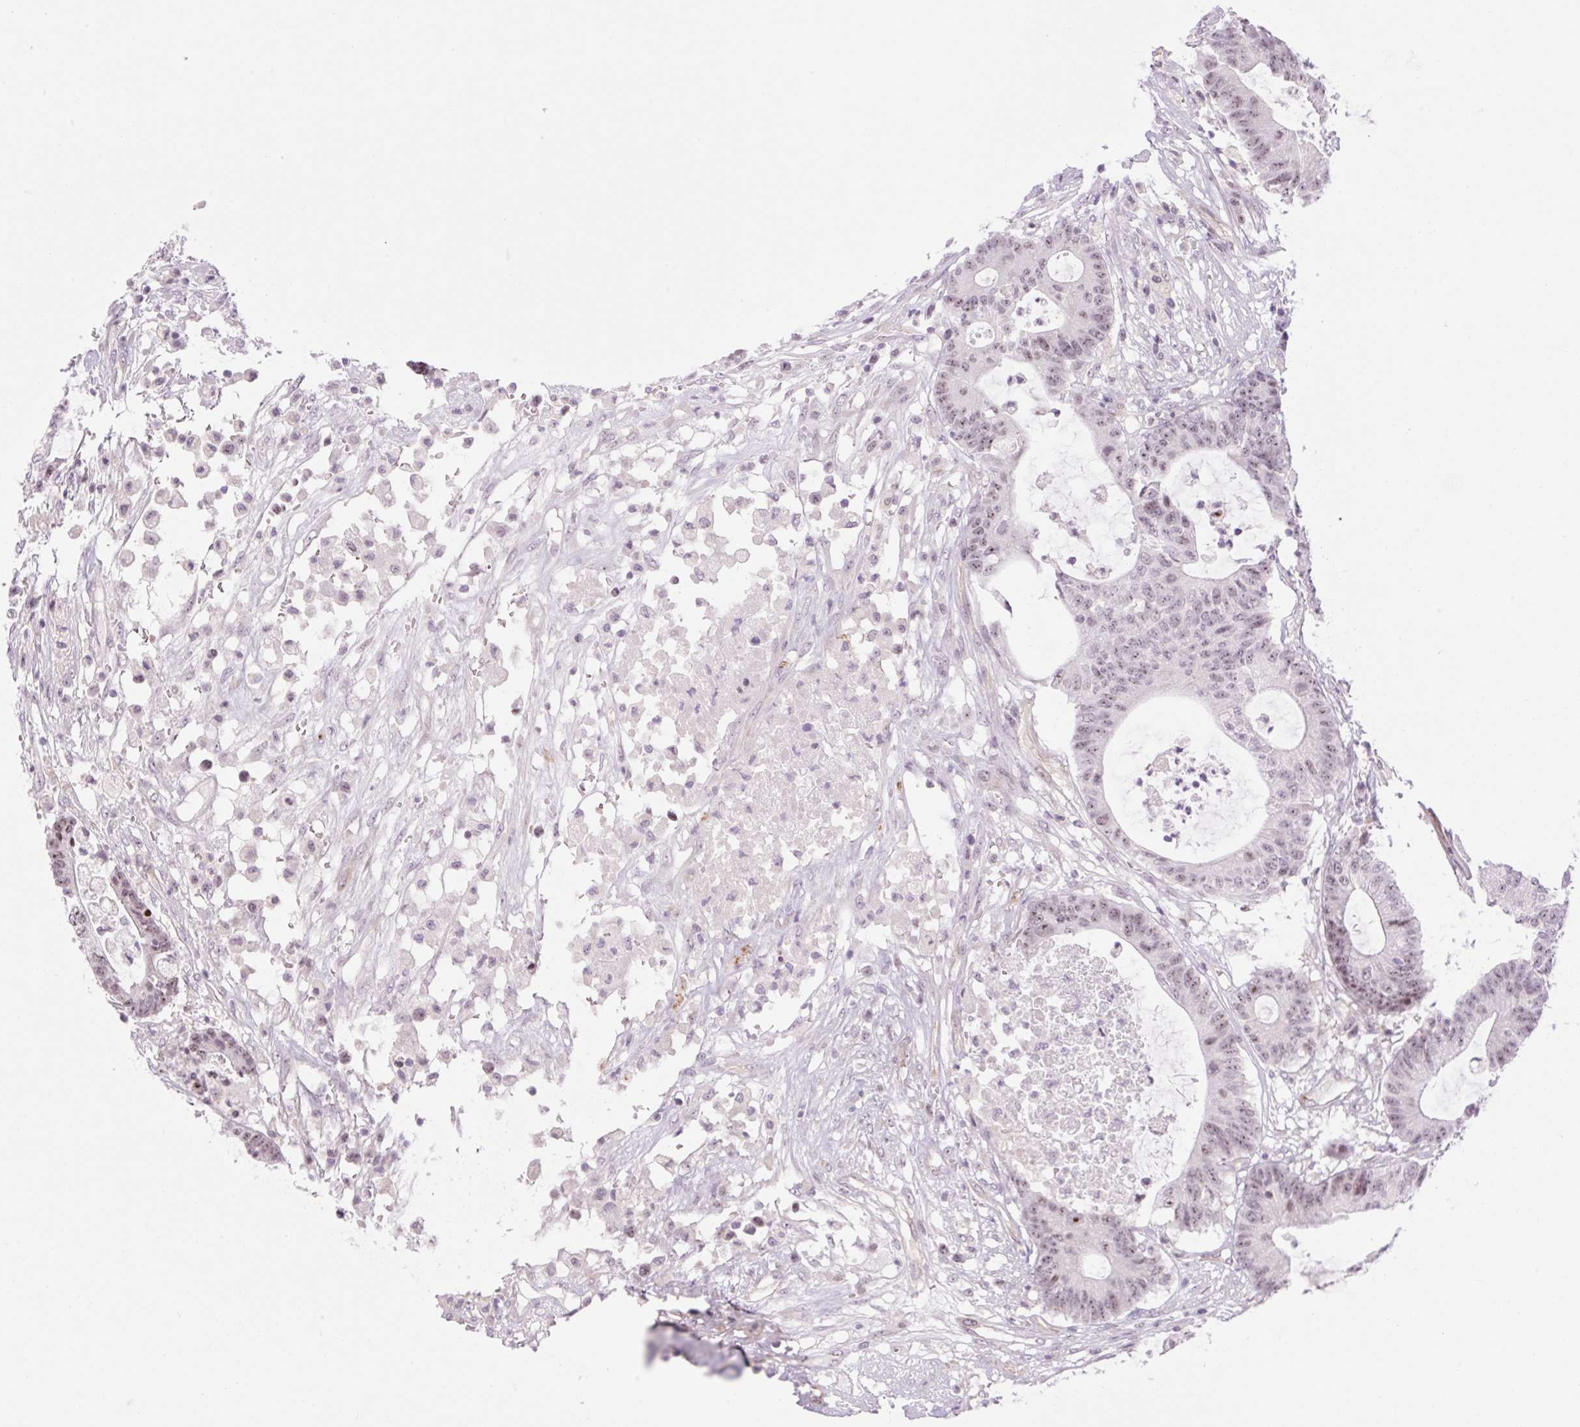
{"staining": {"intensity": "weak", "quantity": "25%-75%", "location": "nuclear"}, "tissue": "colorectal cancer", "cell_type": "Tumor cells", "image_type": "cancer", "snomed": [{"axis": "morphology", "description": "Adenocarcinoma, NOS"}, {"axis": "topography", "description": "Colon"}], "caption": "This photomicrograph shows colorectal adenocarcinoma stained with immunohistochemistry (IHC) to label a protein in brown. The nuclear of tumor cells show weak positivity for the protein. Nuclei are counter-stained blue.", "gene": "ZNF417", "patient": {"sex": "female", "age": 84}}